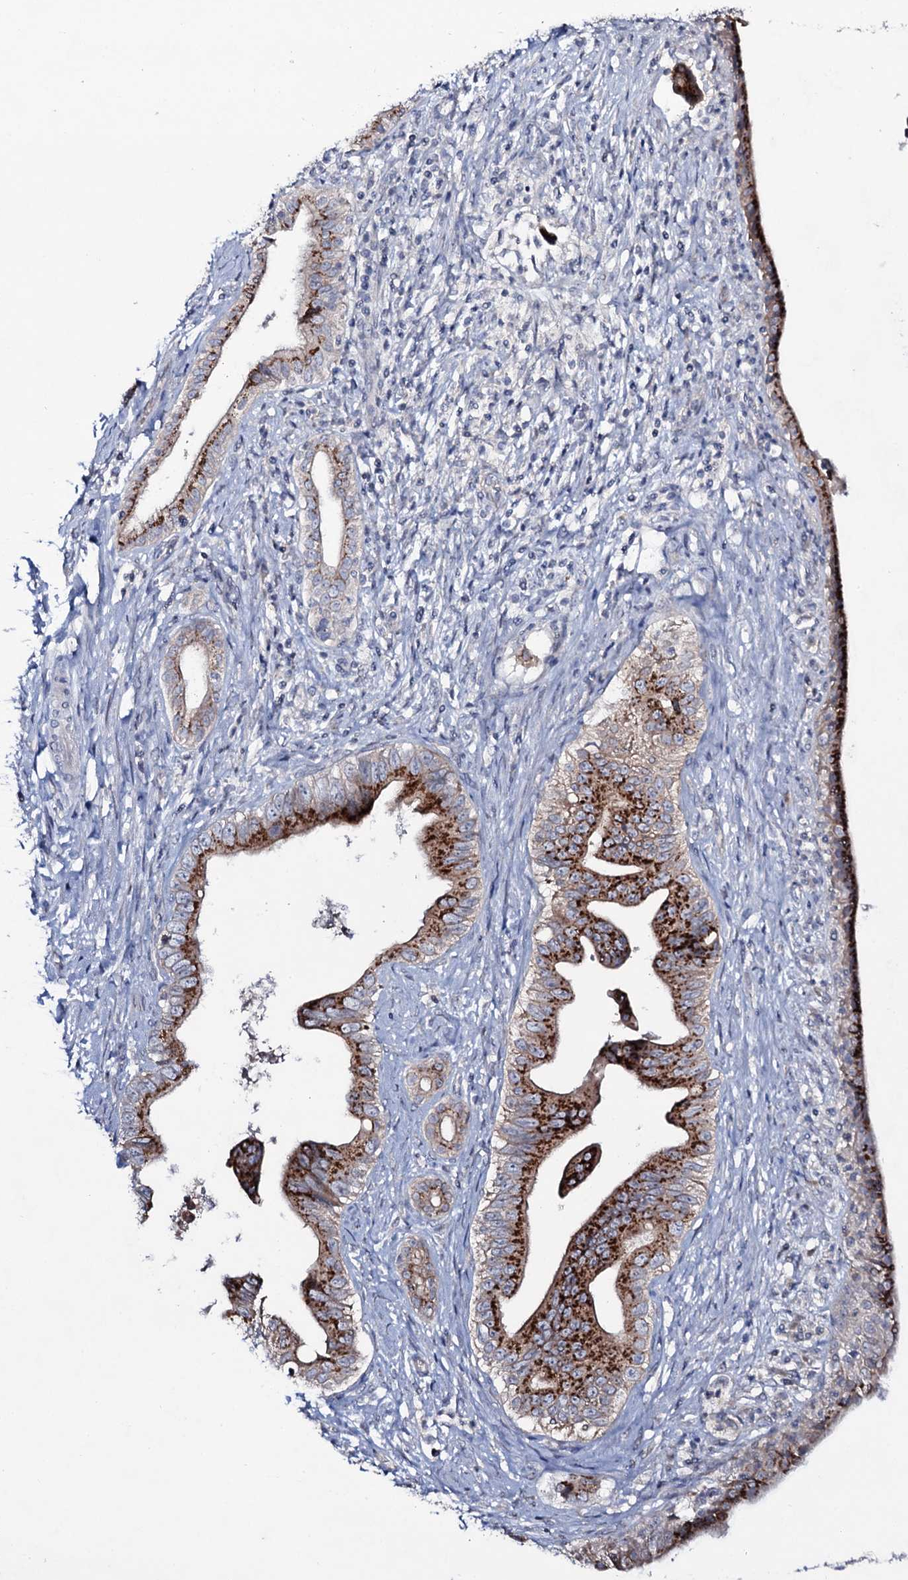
{"staining": {"intensity": "strong", "quantity": ">75%", "location": "cytoplasmic/membranous"}, "tissue": "pancreatic cancer", "cell_type": "Tumor cells", "image_type": "cancer", "snomed": [{"axis": "morphology", "description": "Adenocarcinoma, NOS"}, {"axis": "topography", "description": "Pancreas"}], "caption": "Immunohistochemistry staining of pancreatic adenocarcinoma, which shows high levels of strong cytoplasmic/membranous staining in about >75% of tumor cells indicating strong cytoplasmic/membranous protein staining. The staining was performed using DAB (3,3'-diaminobenzidine) (brown) for protein detection and nuclei were counterstained in hematoxylin (blue).", "gene": "SNAP23", "patient": {"sex": "female", "age": 55}}